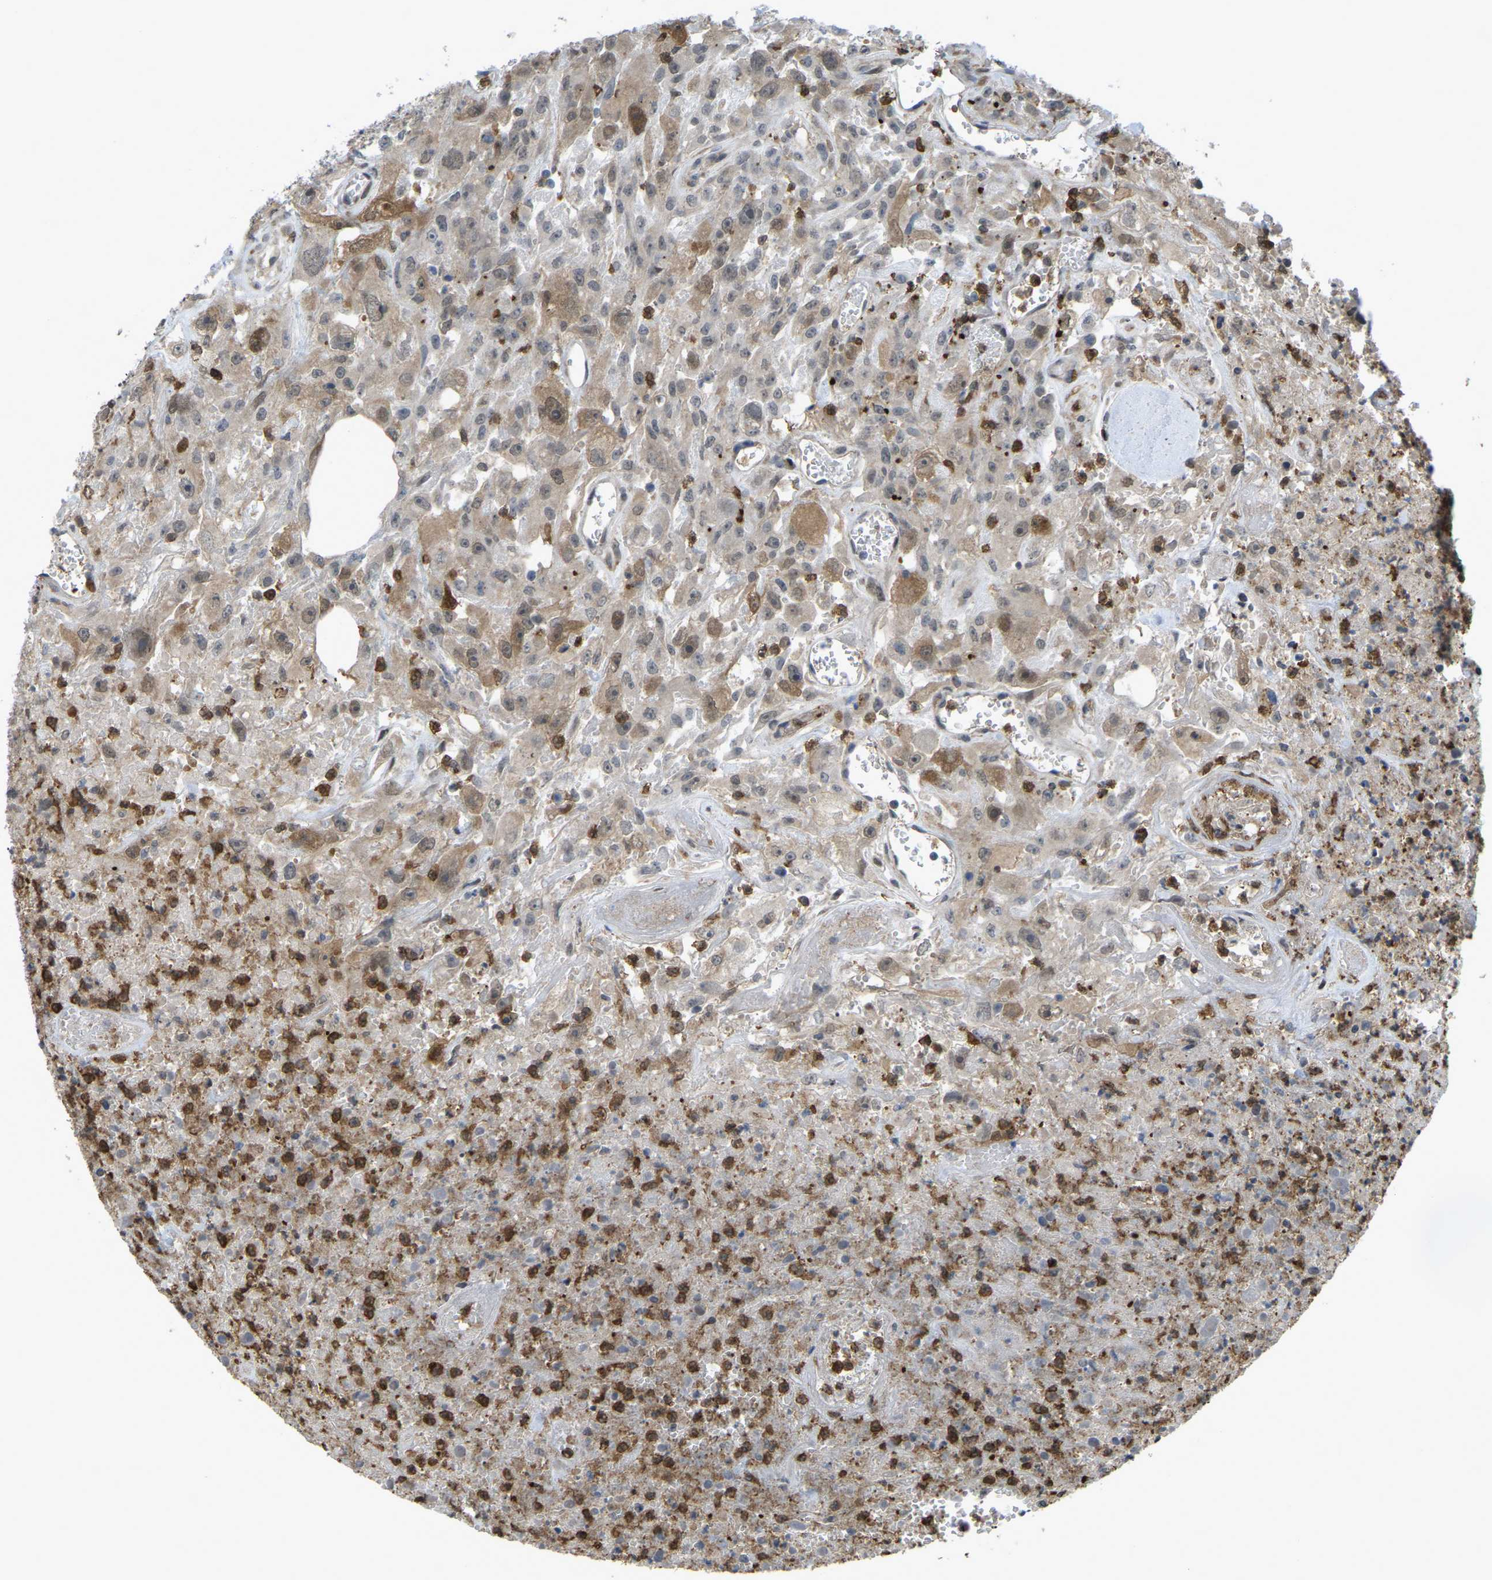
{"staining": {"intensity": "moderate", "quantity": ">75%", "location": "cytoplasmic/membranous"}, "tissue": "urothelial cancer", "cell_type": "Tumor cells", "image_type": "cancer", "snomed": [{"axis": "morphology", "description": "Urothelial carcinoma, High grade"}, {"axis": "topography", "description": "Urinary bladder"}], "caption": "A histopathology image showing moderate cytoplasmic/membranous positivity in approximately >75% of tumor cells in high-grade urothelial carcinoma, as visualized by brown immunohistochemical staining.", "gene": "SERPINB5", "patient": {"sex": "male", "age": 46}}